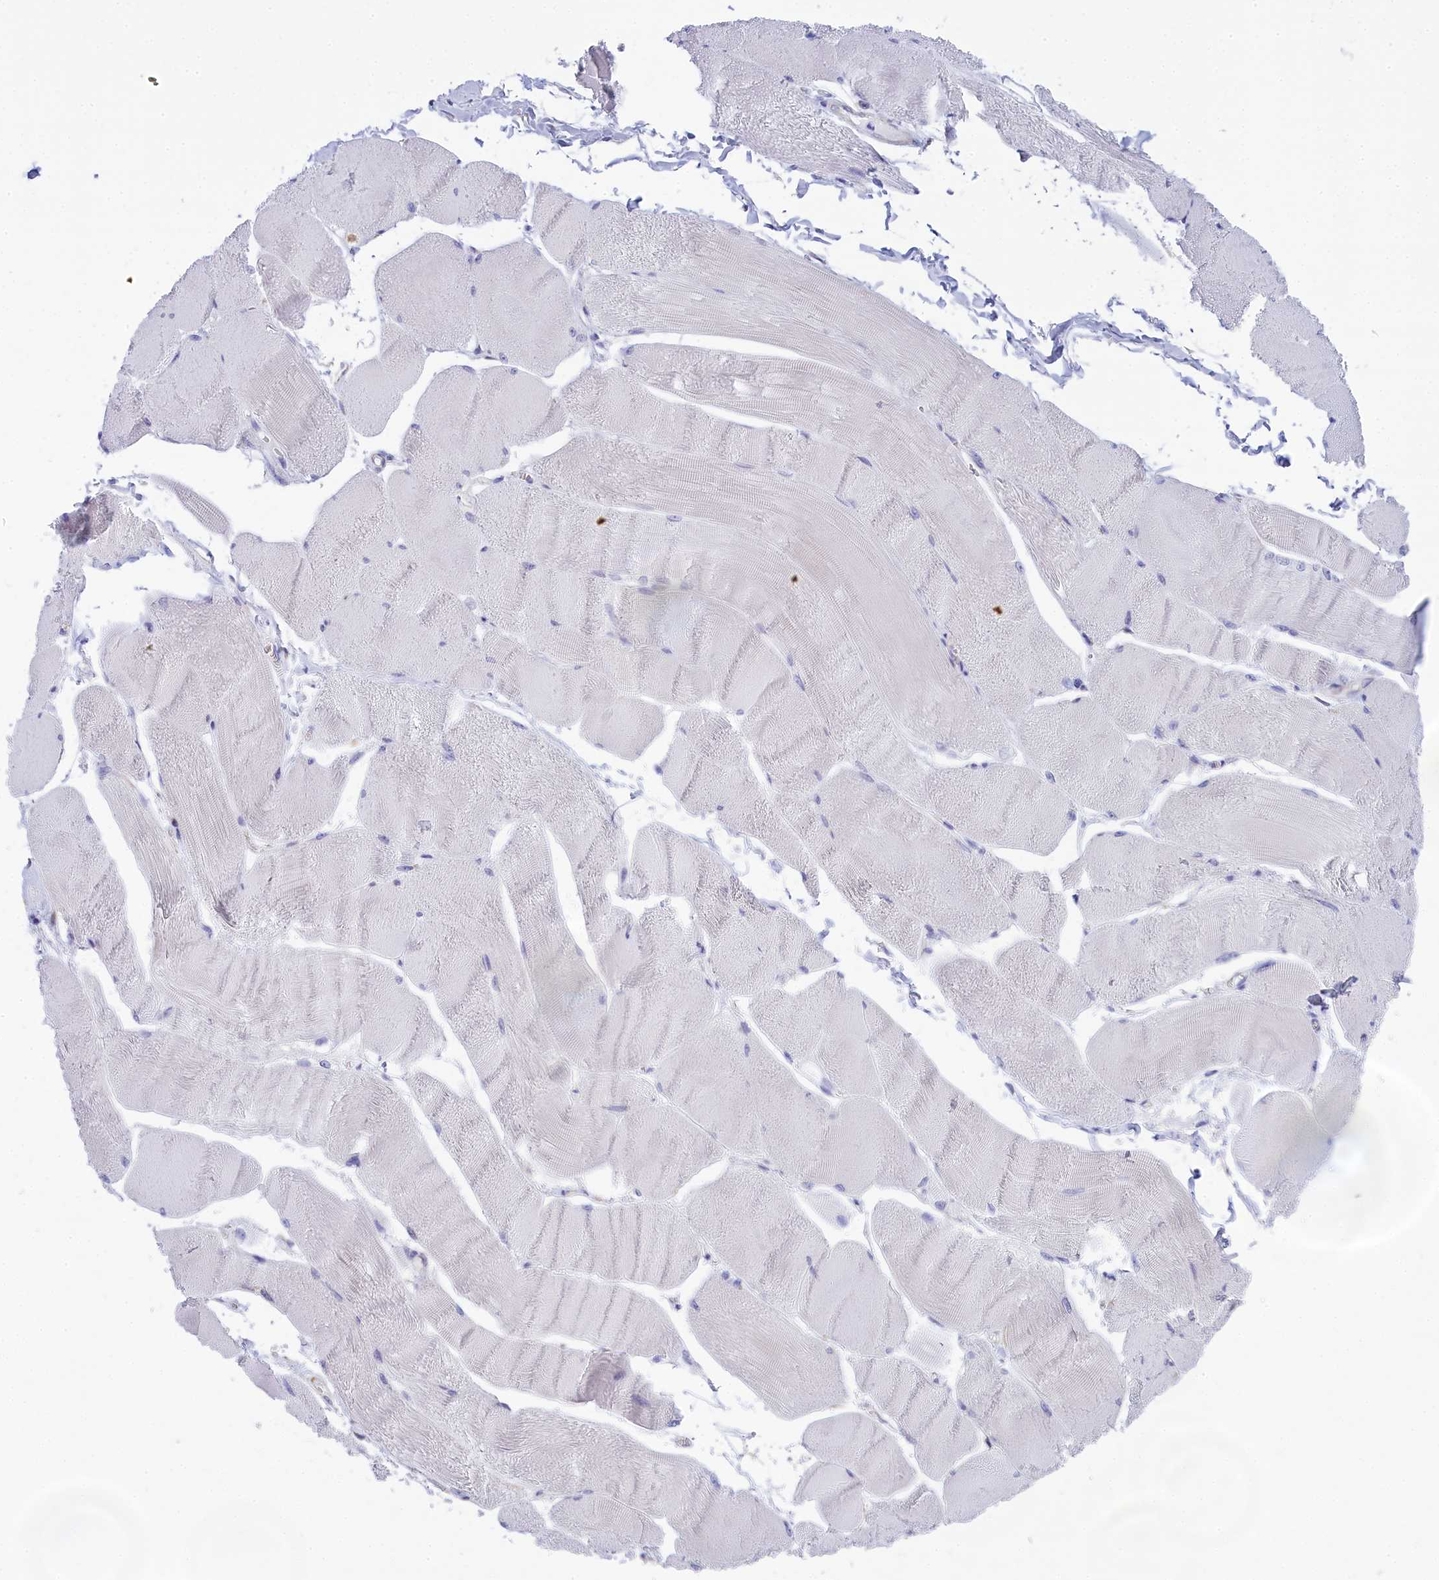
{"staining": {"intensity": "negative", "quantity": "none", "location": "none"}, "tissue": "skeletal muscle", "cell_type": "Myocytes", "image_type": "normal", "snomed": [{"axis": "morphology", "description": "Normal tissue, NOS"}, {"axis": "morphology", "description": "Basal cell carcinoma"}, {"axis": "topography", "description": "Skeletal muscle"}], "caption": "A high-resolution photomicrograph shows IHC staining of benign skeletal muscle, which displays no significant positivity in myocytes. (DAB immunohistochemistry (IHC) visualized using brightfield microscopy, high magnification).", "gene": "TACSTD2", "patient": {"sex": "female", "age": 64}}